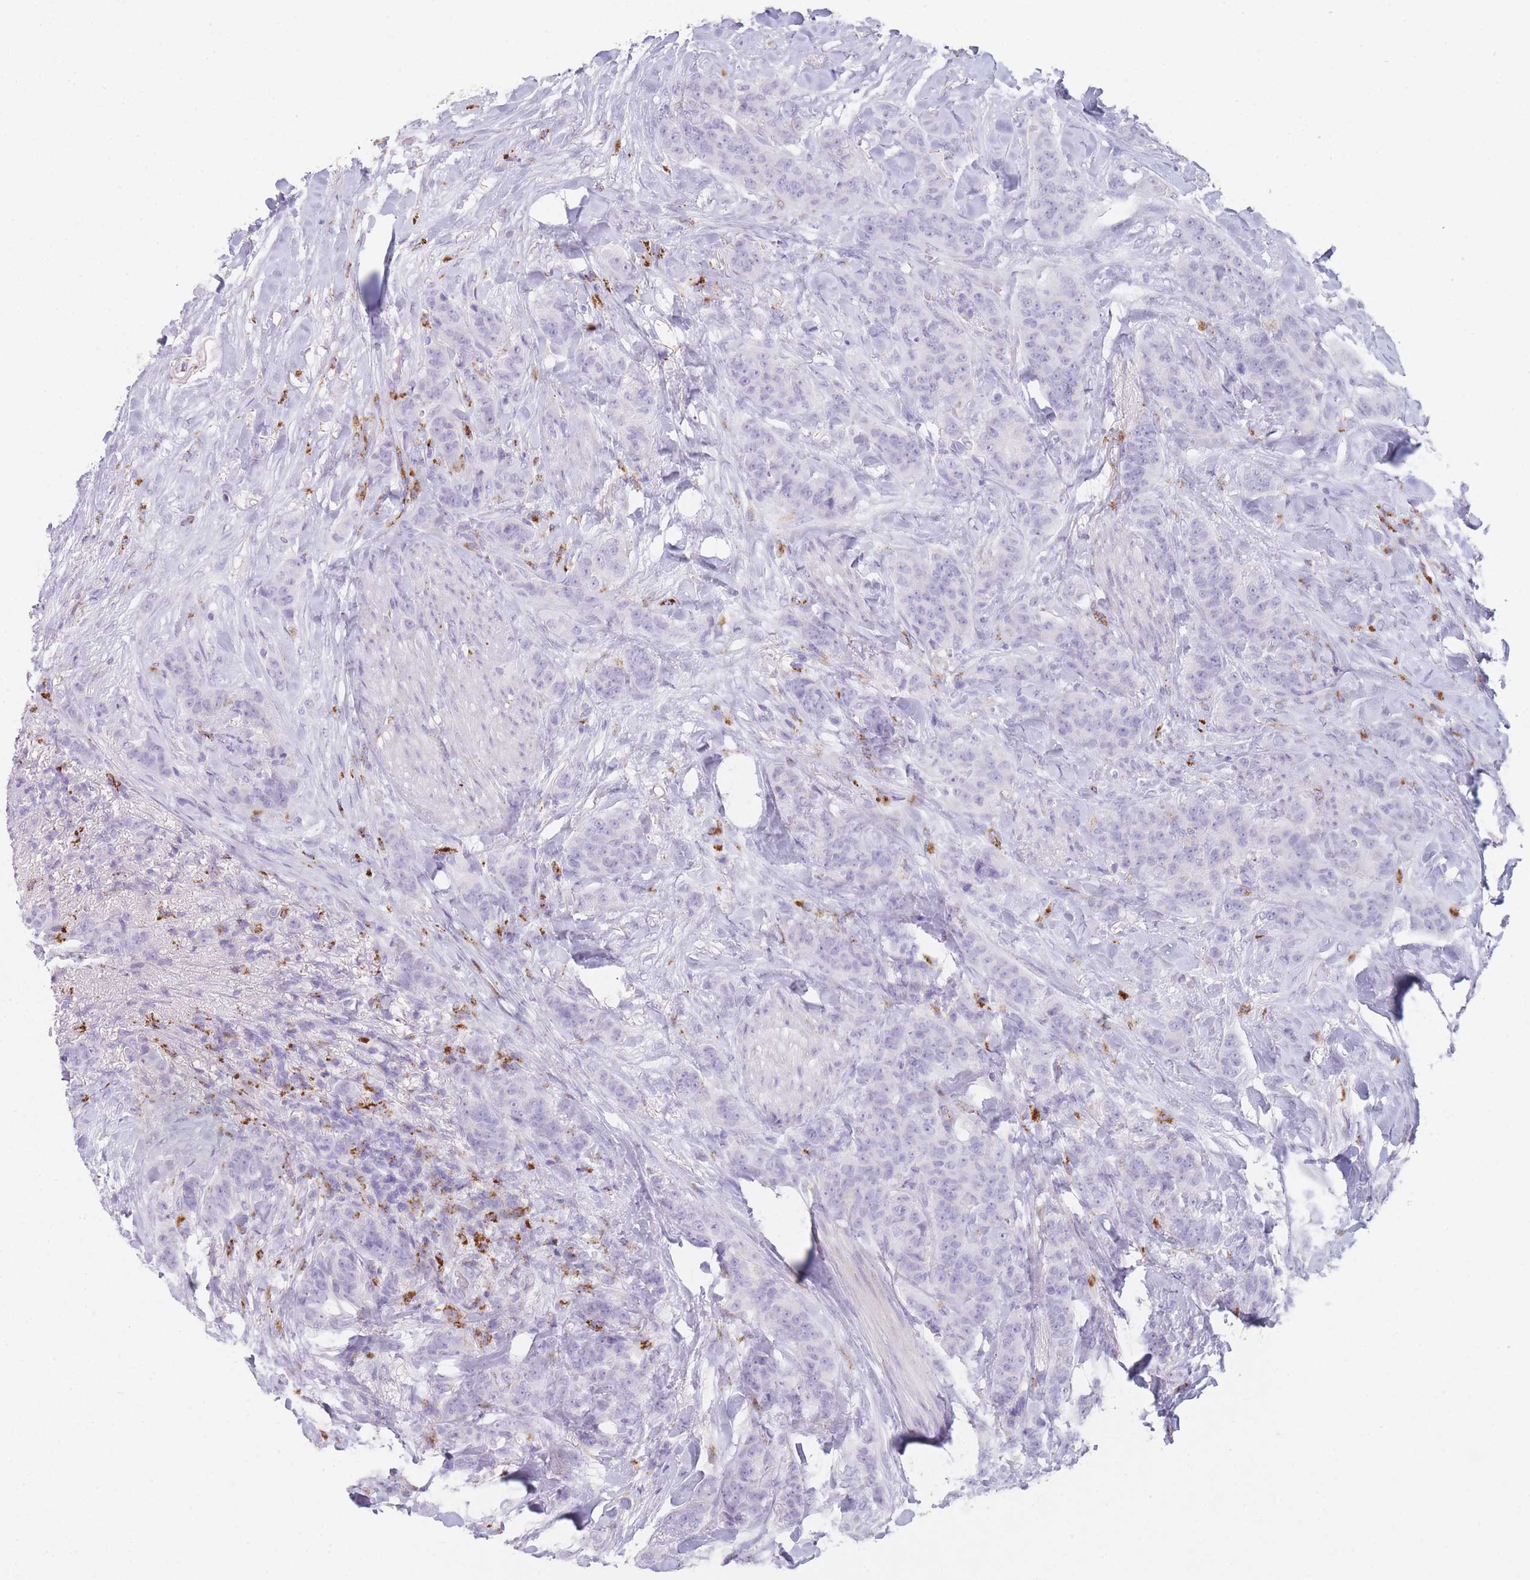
{"staining": {"intensity": "negative", "quantity": "none", "location": "none"}, "tissue": "breast cancer", "cell_type": "Tumor cells", "image_type": "cancer", "snomed": [{"axis": "morphology", "description": "Duct carcinoma"}, {"axis": "topography", "description": "Breast"}], "caption": "A high-resolution histopathology image shows IHC staining of infiltrating ductal carcinoma (breast), which shows no significant staining in tumor cells.", "gene": "RHO", "patient": {"sex": "female", "age": 40}}